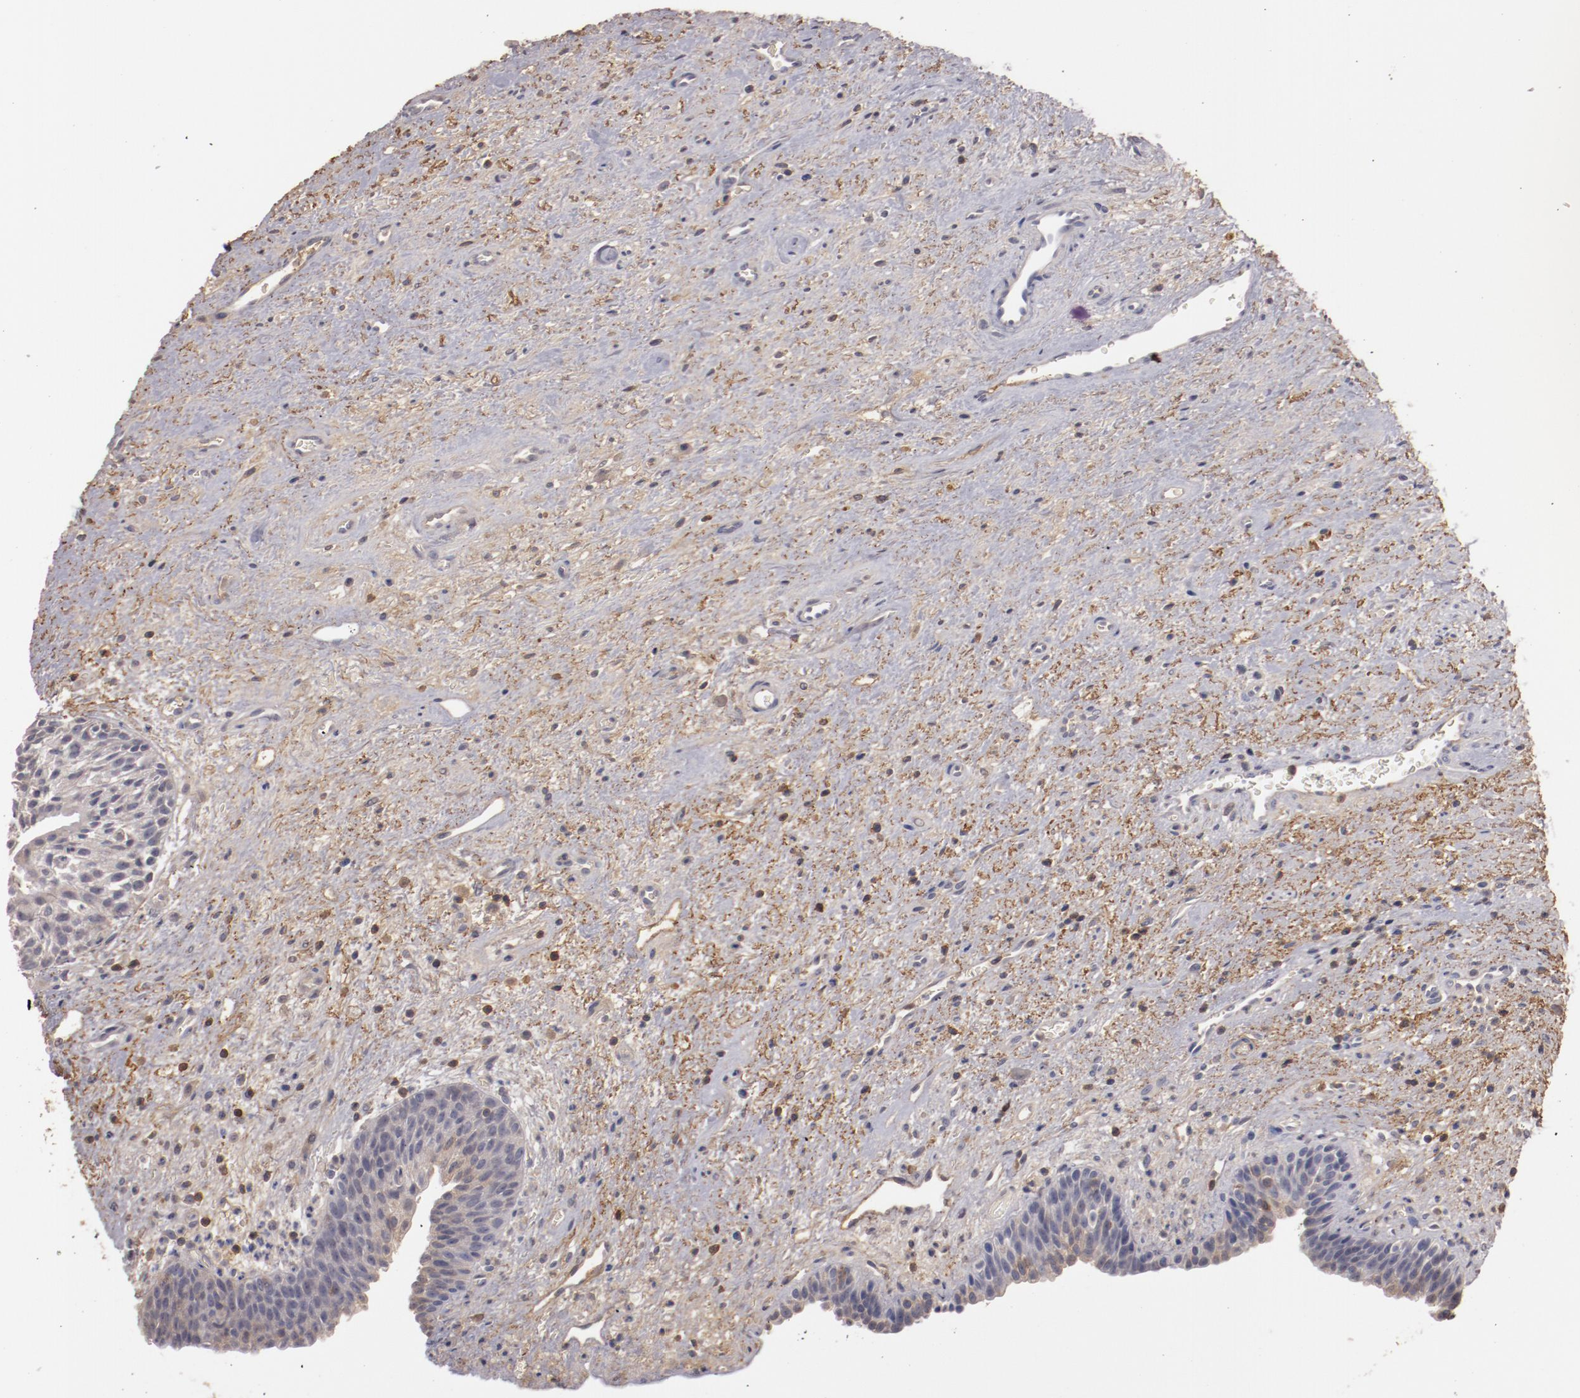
{"staining": {"intensity": "weak", "quantity": "<25%", "location": "cytoplasmic/membranous"}, "tissue": "urinary bladder", "cell_type": "Urothelial cells", "image_type": "normal", "snomed": [{"axis": "morphology", "description": "Normal tissue, NOS"}, {"axis": "topography", "description": "Urinary bladder"}], "caption": "The photomicrograph demonstrates no staining of urothelial cells in benign urinary bladder.", "gene": "MBL2", "patient": {"sex": "male", "age": 48}}